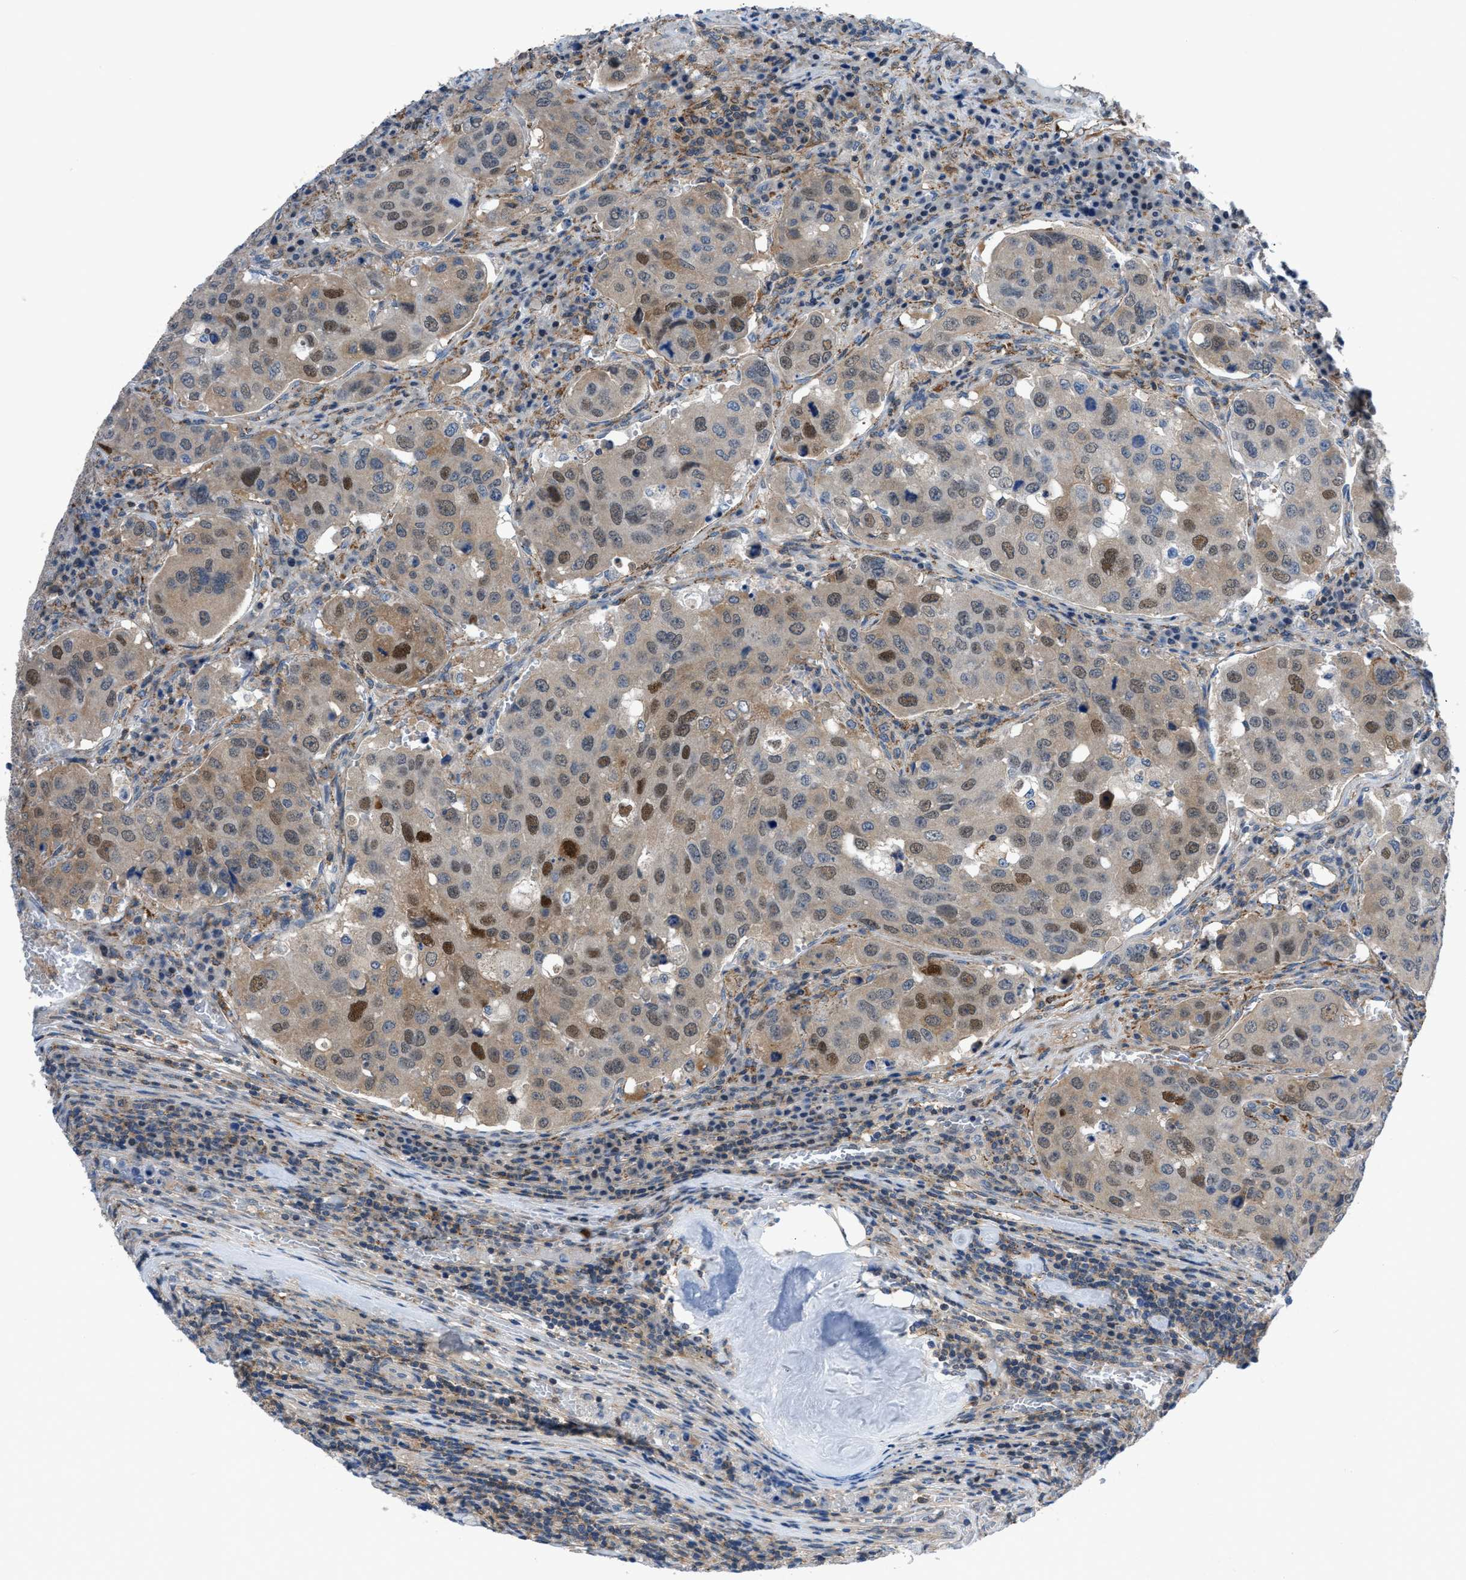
{"staining": {"intensity": "moderate", "quantity": "25%-75%", "location": "cytoplasmic/membranous,nuclear"}, "tissue": "urothelial cancer", "cell_type": "Tumor cells", "image_type": "cancer", "snomed": [{"axis": "morphology", "description": "Urothelial carcinoma, High grade"}, {"axis": "topography", "description": "Lymph node"}, {"axis": "topography", "description": "Urinary bladder"}], "caption": "Approximately 25%-75% of tumor cells in urothelial cancer exhibit moderate cytoplasmic/membranous and nuclear protein positivity as visualized by brown immunohistochemical staining.", "gene": "TMEM45B", "patient": {"sex": "male", "age": 51}}